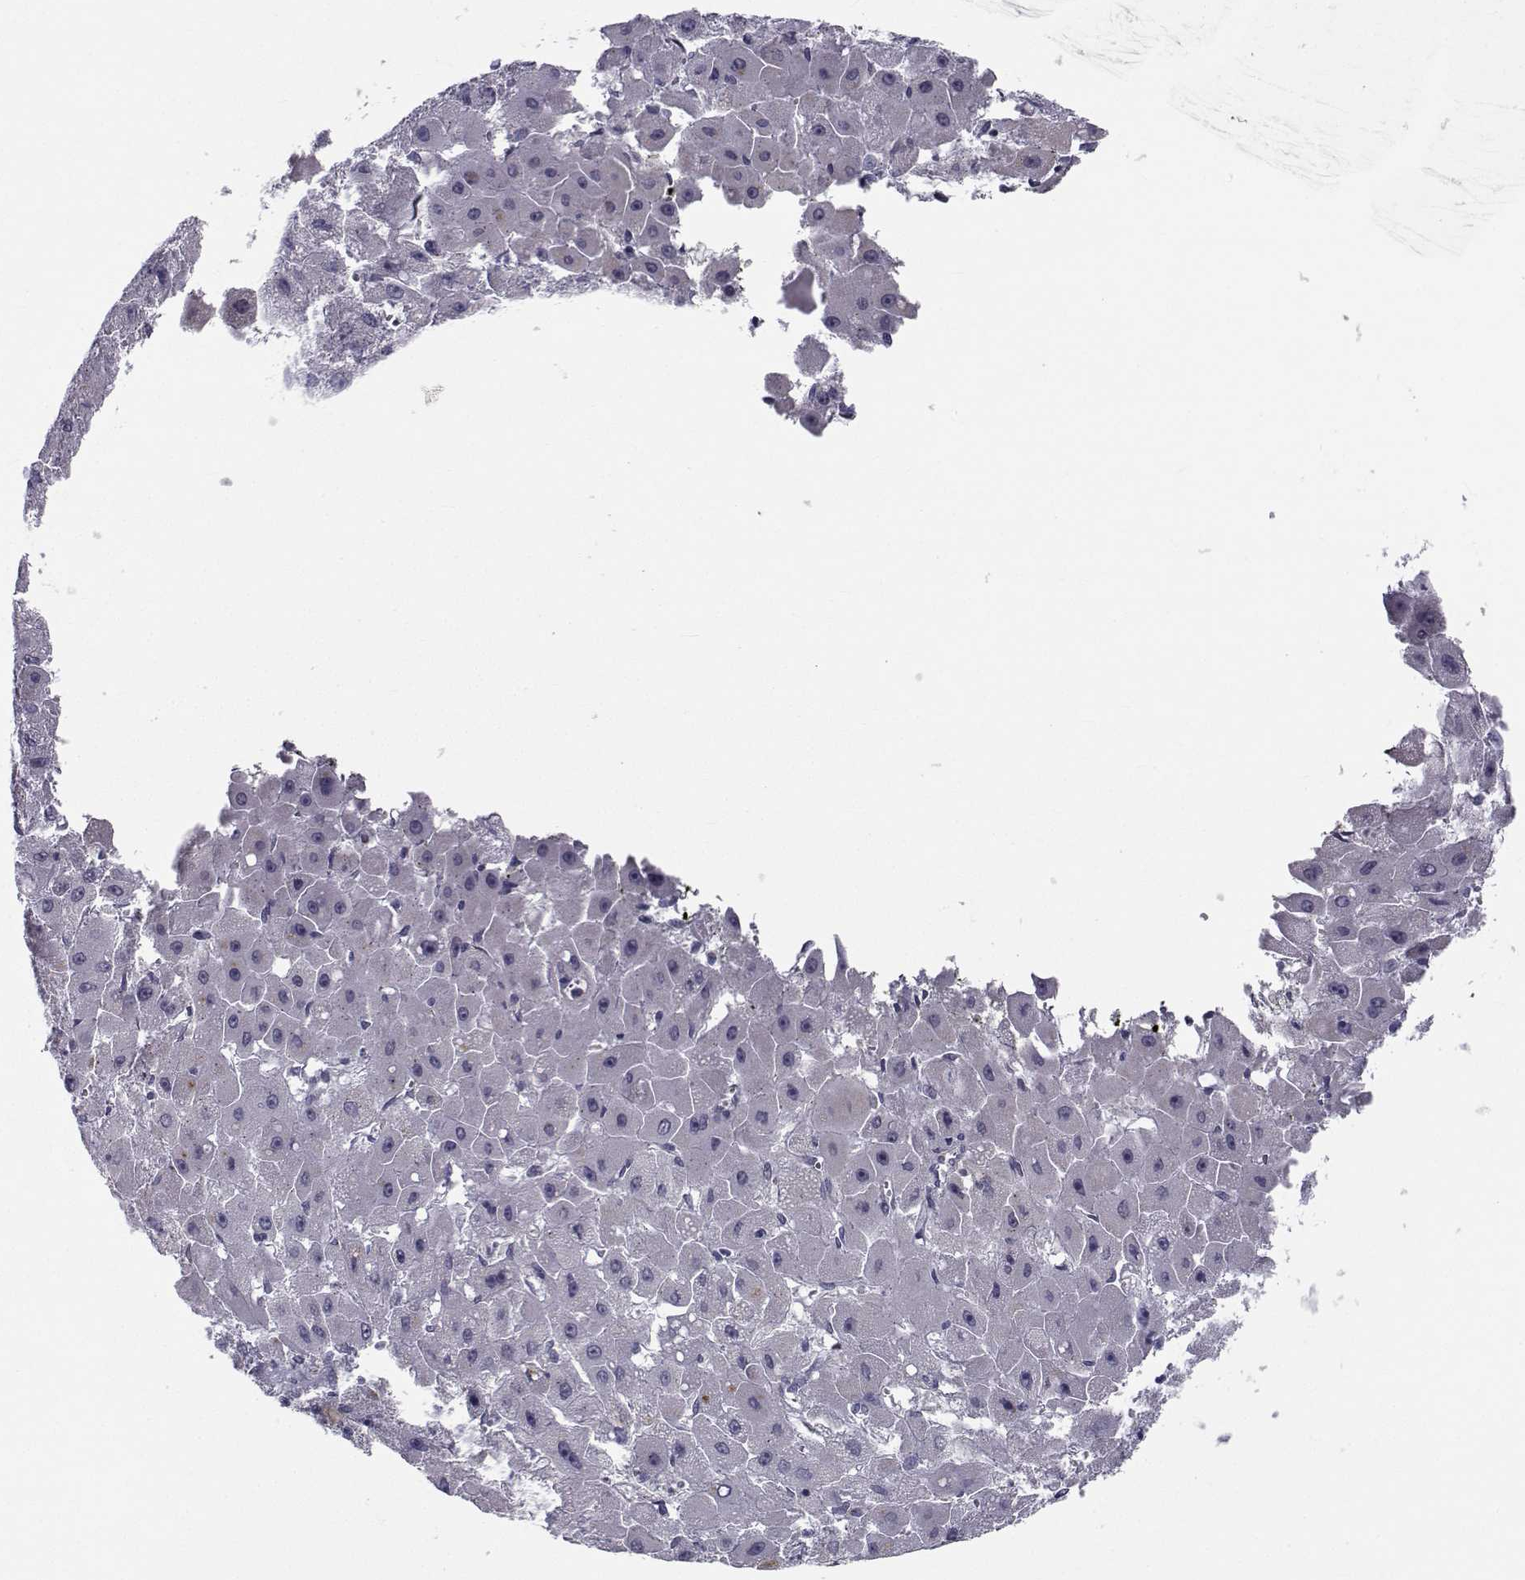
{"staining": {"intensity": "negative", "quantity": "none", "location": "none"}, "tissue": "liver cancer", "cell_type": "Tumor cells", "image_type": "cancer", "snomed": [{"axis": "morphology", "description": "Carcinoma, Hepatocellular, NOS"}, {"axis": "topography", "description": "Liver"}], "caption": "An image of liver cancer stained for a protein displays no brown staining in tumor cells.", "gene": "ANGPT1", "patient": {"sex": "female", "age": 25}}